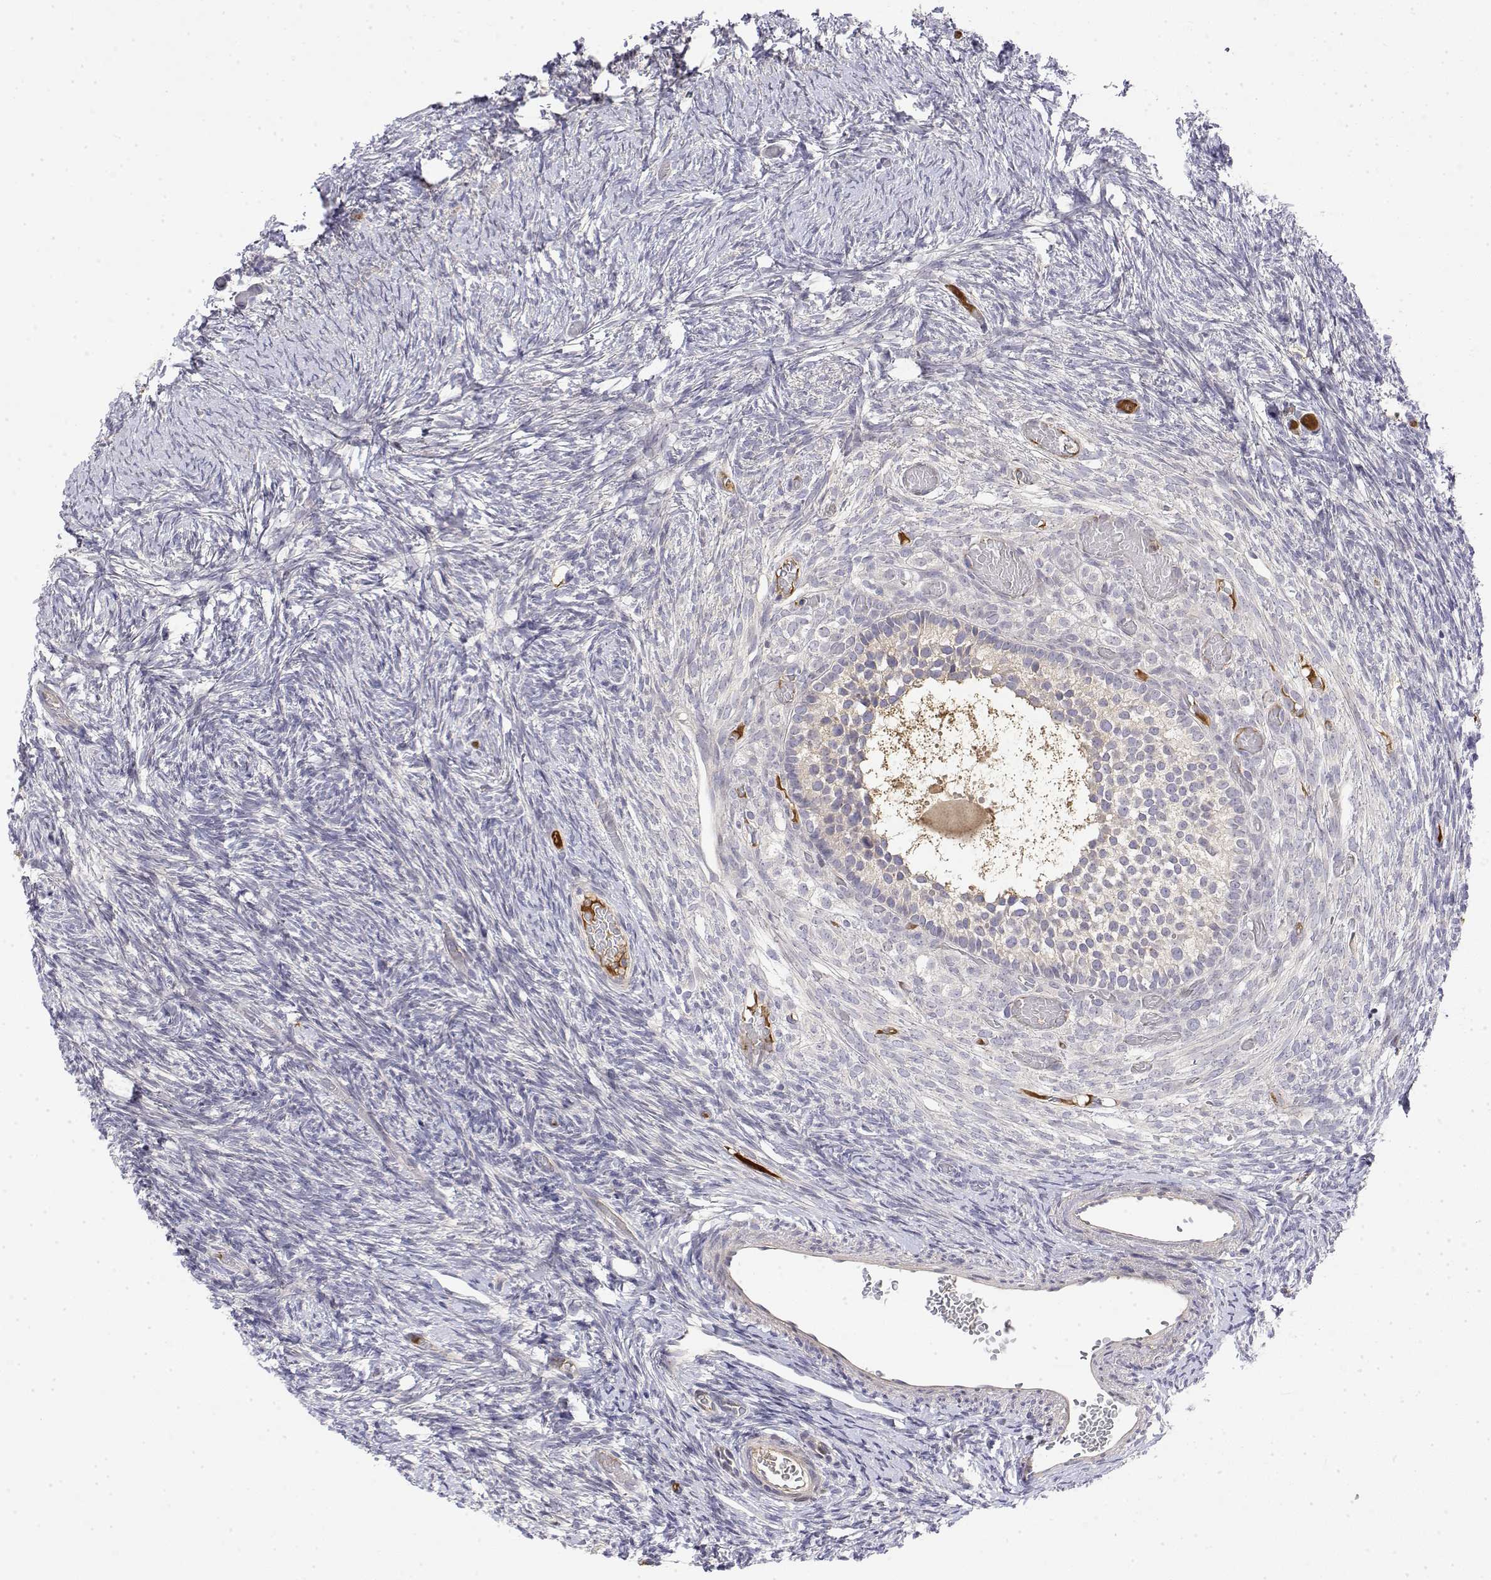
{"staining": {"intensity": "negative", "quantity": "none", "location": "none"}, "tissue": "ovary", "cell_type": "Follicle cells", "image_type": "normal", "snomed": [{"axis": "morphology", "description": "Normal tissue, NOS"}, {"axis": "topography", "description": "Ovary"}], "caption": "High magnification brightfield microscopy of unremarkable ovary stained with DAB (3,3'-diaminobenzidine) (brown) and counterstained with hematoxylin (blue): follicle cells show no significant staining.", "gene": "IGFBP4", "patient": {"sex": "female", "age": 39}}